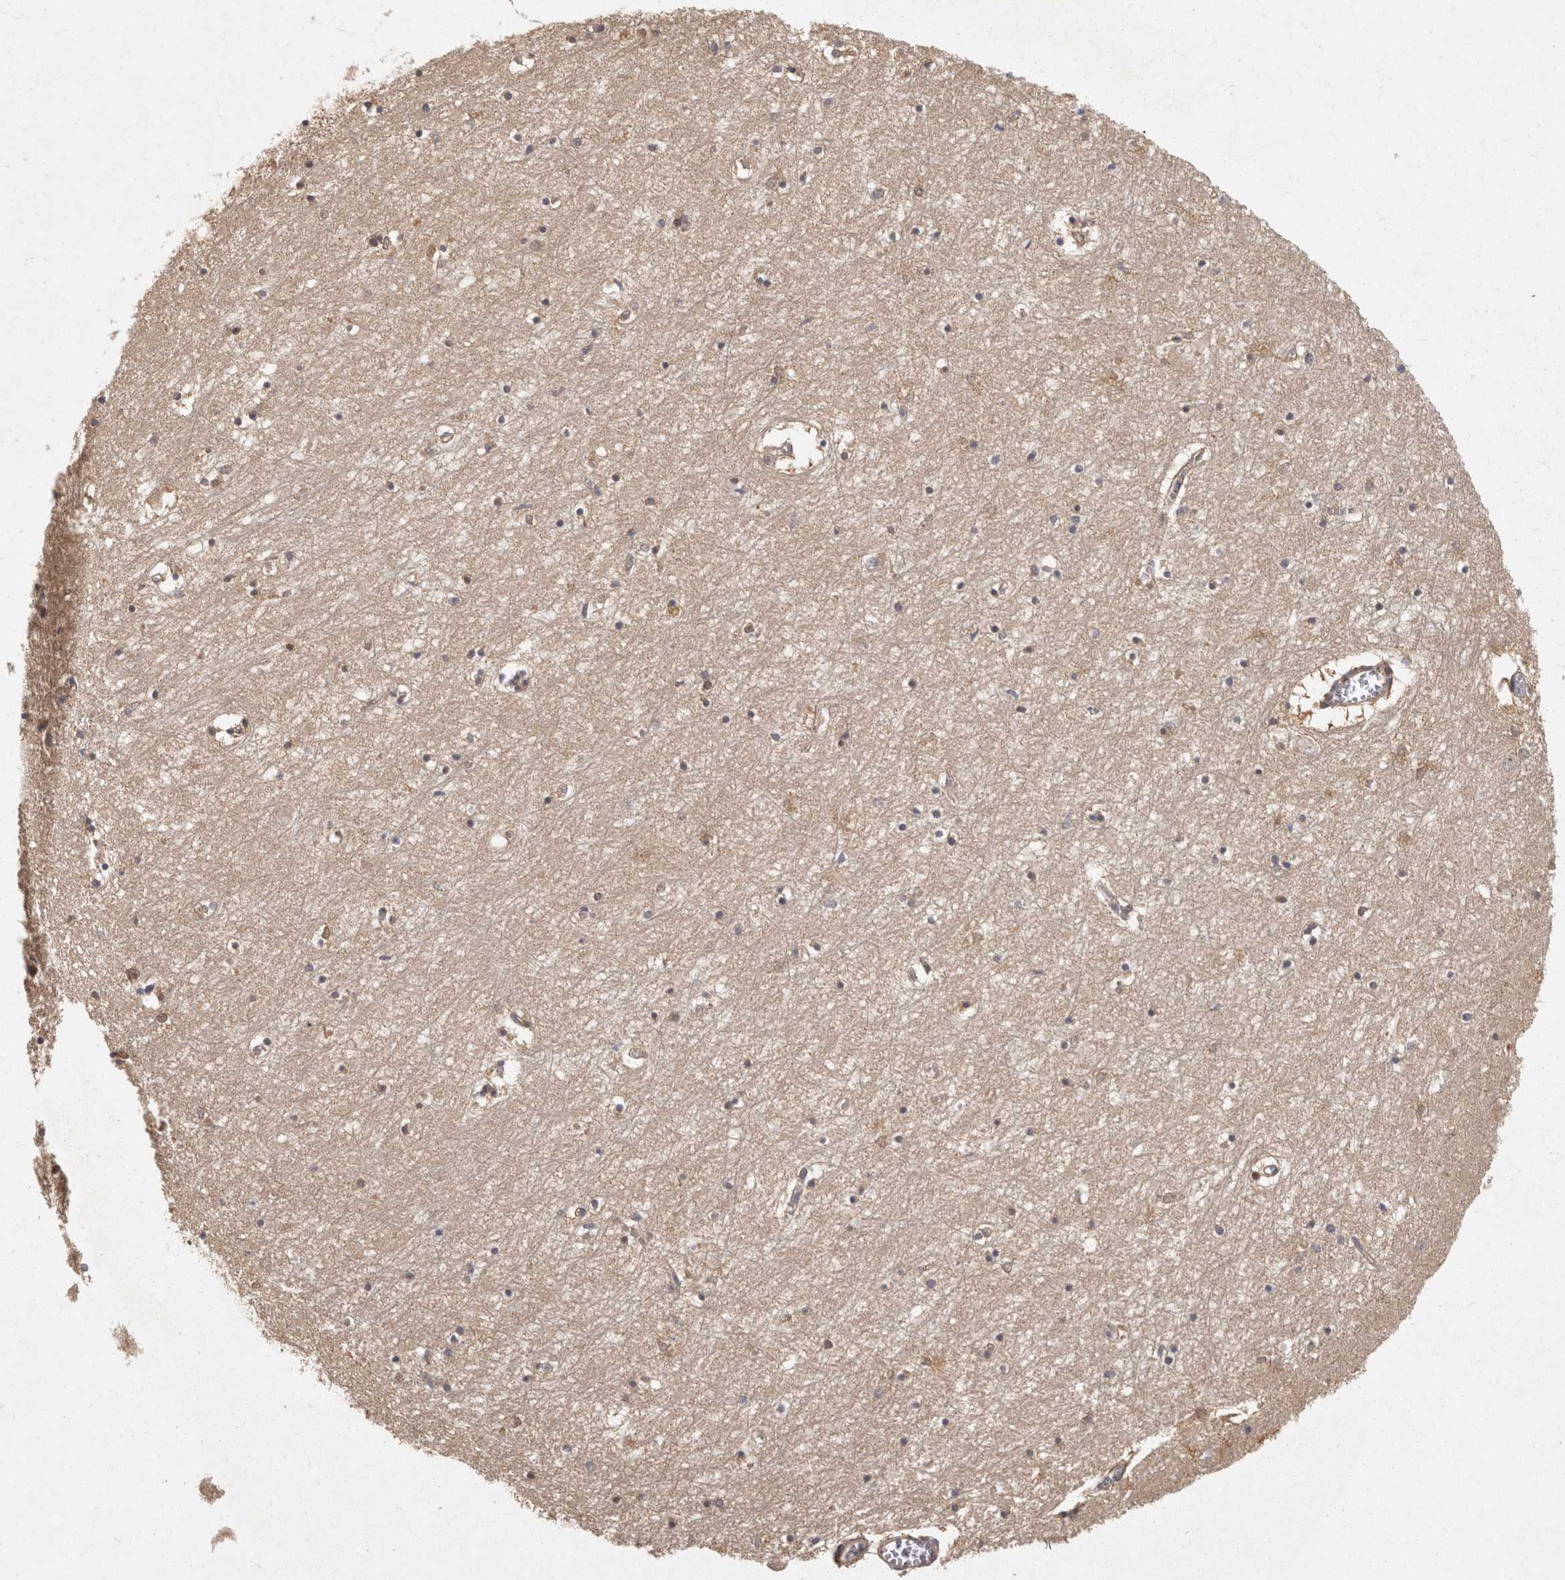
{"staining": {"intensity": "weak", "quantity": "25%-75%", "location": "cytoplasmic/membranous"}, "tissue": "hippocampus", "cell_type": "Glial cells", "image_type": "normal", "snomed": [{"axis": "morphology", "description": "Normal tissue, NOS"}, {"axis": "topography", "description": "Hippocampus"}], "caption": "High-magnification brightfield microscopy of benign hippocampus stained with DAB (3,3'-diaminobenzidine) (brown) and counterstained with hematoxylin (blue). glial cells exhibit weak cytoplasmic/membranous expression is seen in about25%-75% of cells.", "gene": "ACAT2", "patient": {"sex": "male", "age": 70}}